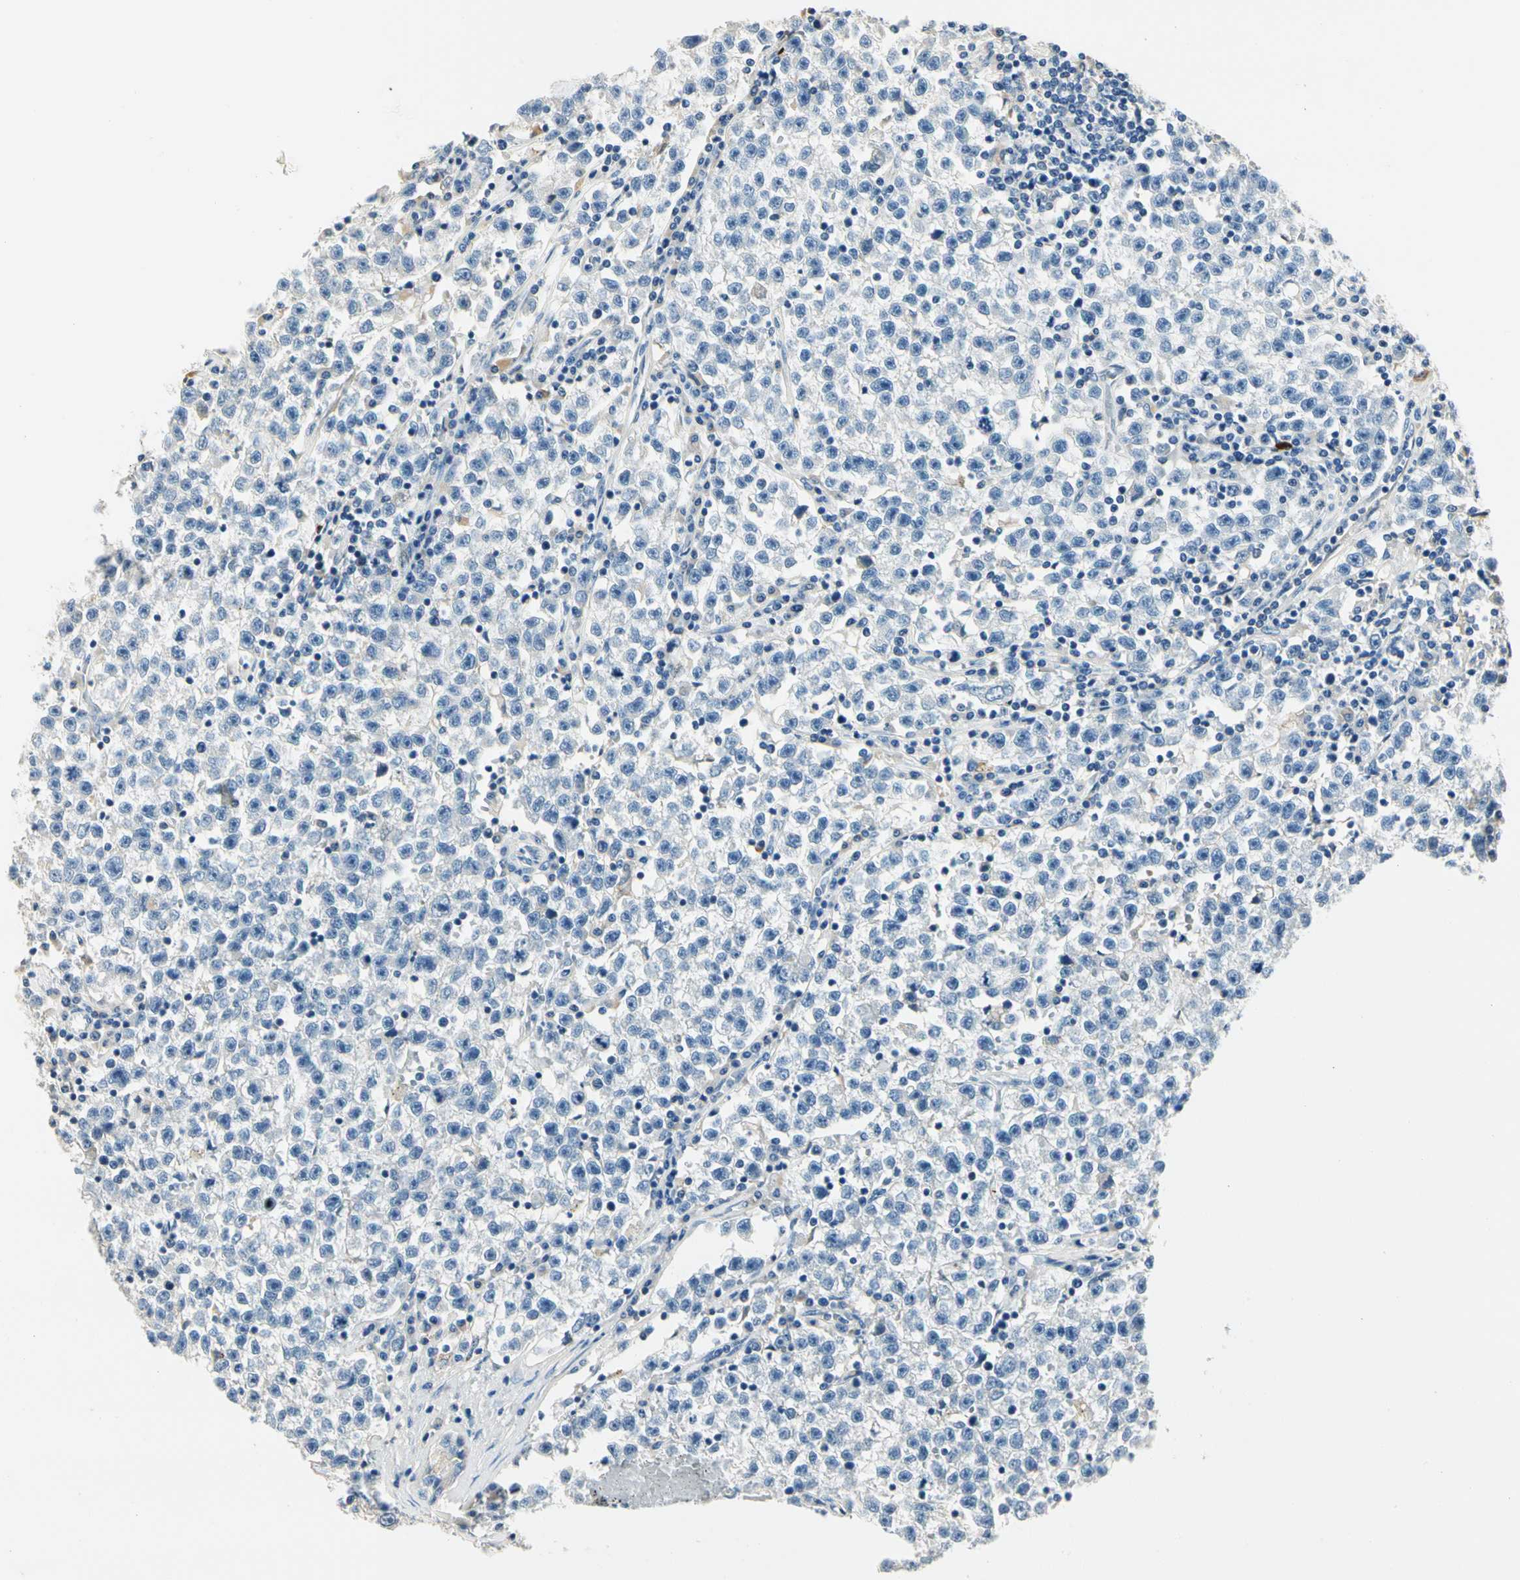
{"staining": {"intensity": "negative", "quantity": "none", "location": "none"}, "tissue": "testis cancer", "cell_type": "Tumor cells", "image_type": "cancer", "snomed": [{"axis": "morphology", "description": "Seminoma, NOS"}, {"axis": "topography", "description": "Testis"}], "caption": "Tumor cells are negative for protein expression in human testis seminoma.", "gene": "TGFBR3", "patient": {"sex": "male", "age": 22}}